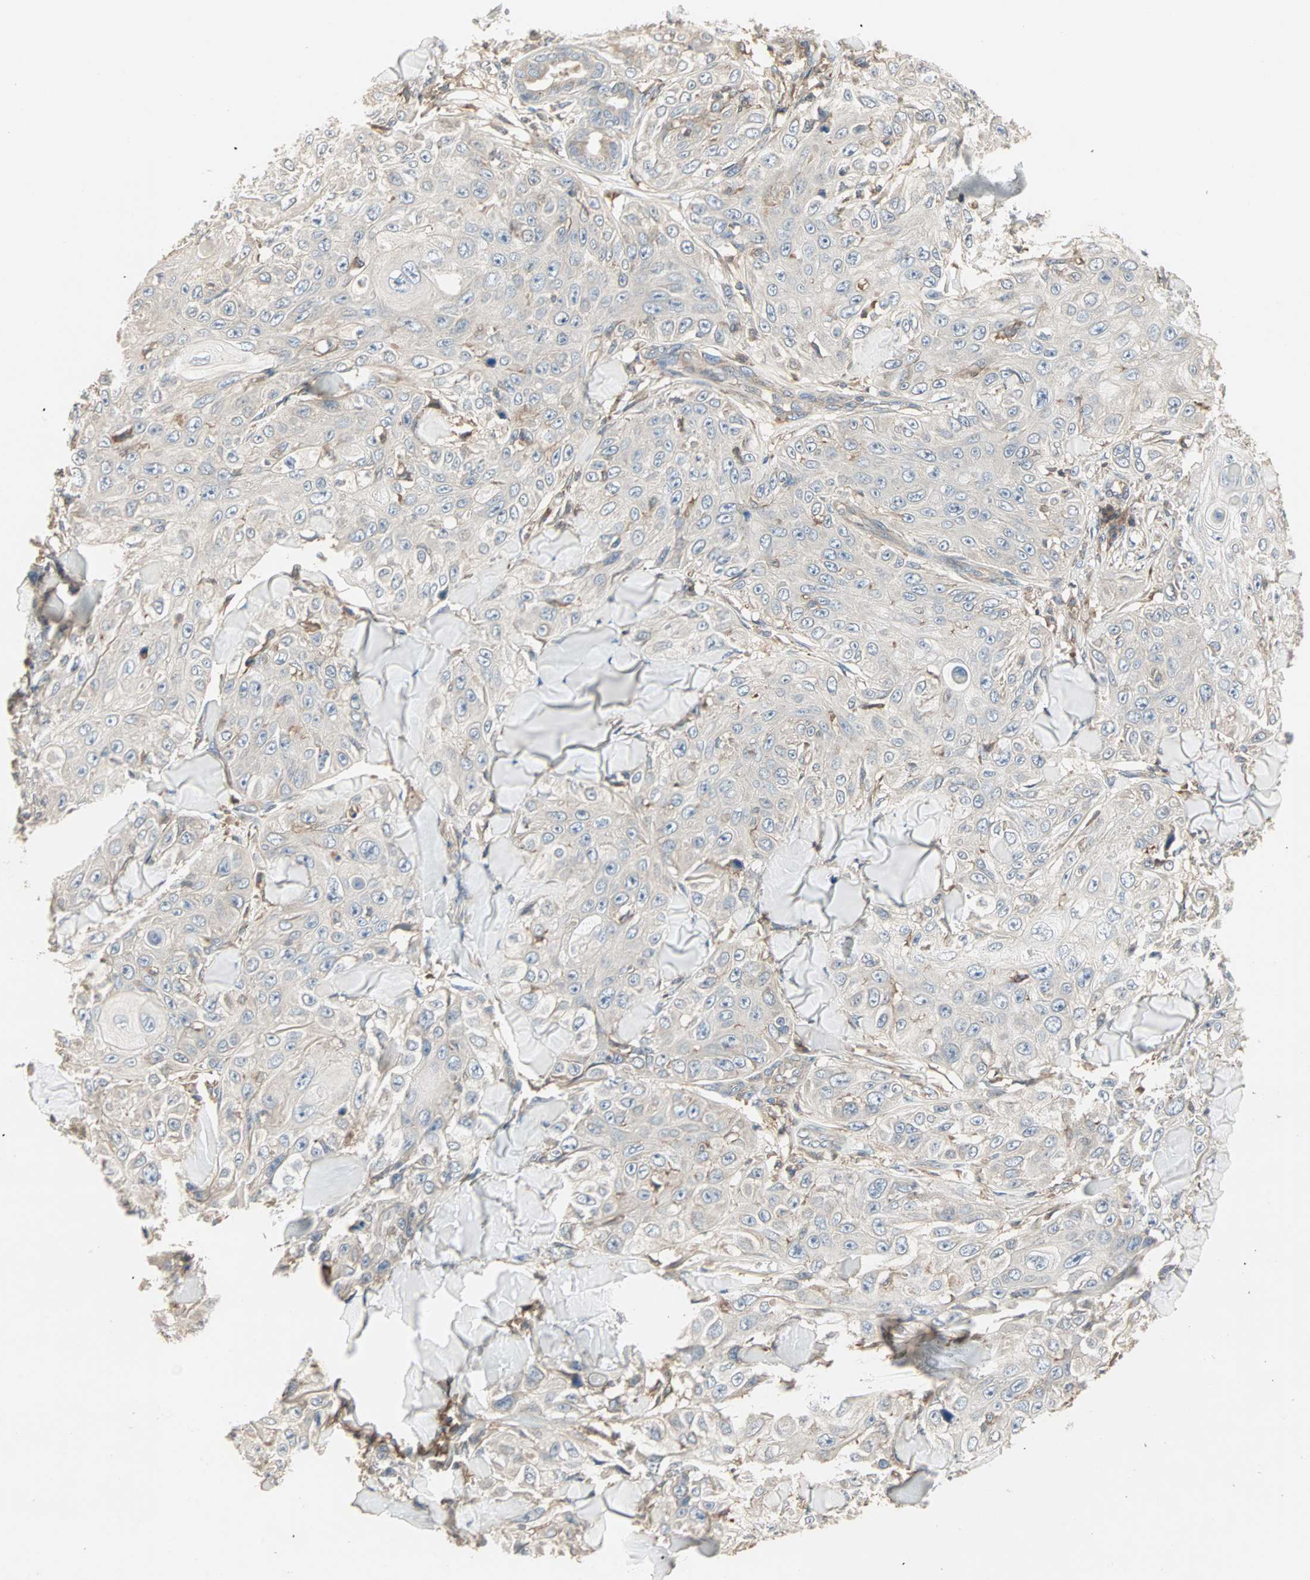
{"staining": {"intensity": "weak", "quantity": "<25%", "location": "cytoplasmic/membranous"}, "tissue": "skin cancer", "cell_type": "Tumor cells", "image_type": "cancer", "snomed": [{"axis": "morphology", "description": "Squamous cell carcinoma, NOS"}, {"axis": "topography", "description": "Skin"}], "caption": "This is a photomicrograph of IHC staining of skin squamous cell carcinoma, which shows no staining in tumor cells. Brightfield microscopy of immunohistochemistry stained with DAB (3,3'-diaminobenzidine) (brown) and hematoxylin (blue), captured at high magnification.", "gene": "GNAI2", "patient": {"sex": "male", "age": 86}}